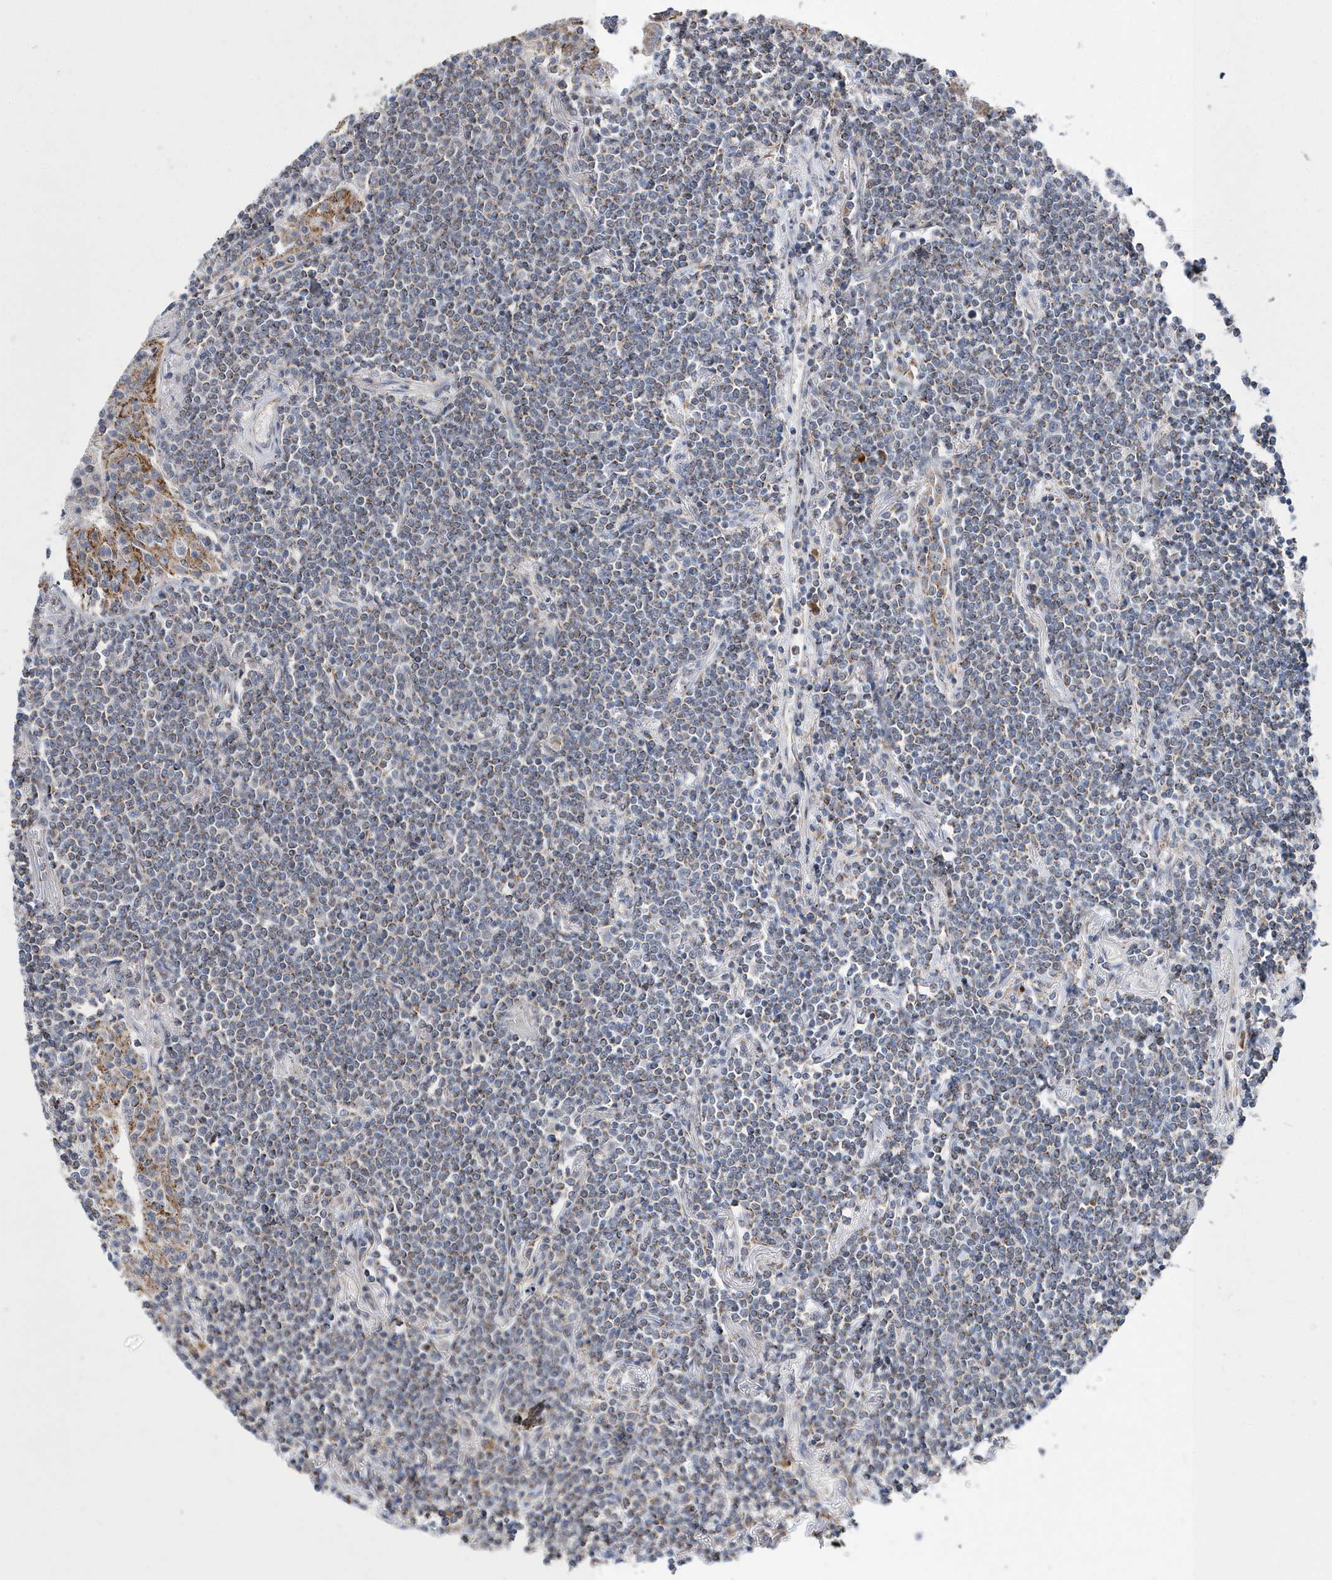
{"staining": {"intensity": "weak", "quantity": "25%-75%", "location": "cytoplasmic/membranous"}, "tissue": "lymphoma", "cell_type": "Tumor cells", "image_type": "cancer", "snomed": [{"axis": "morphology", "description": "Malignant lymphoma, non-Hodgkin's type, Low grade"}, {"axis": "topography", "description": "Lung"}], "caption": "A histopathology image of human malignant lymphoma, non-Hodgkin's type (low-grade) stained for a protein shows weak cytoplasmic/membranous brown staining in tumor cells. The protein is stained brown, and the nuclei are stained in blue (DAB (3,3'-diaminobenzidine) IHC with brightfield microscopy, high magnification).", "gene": "SPATA5", "patient": {"sex": "female", "age": 71}}